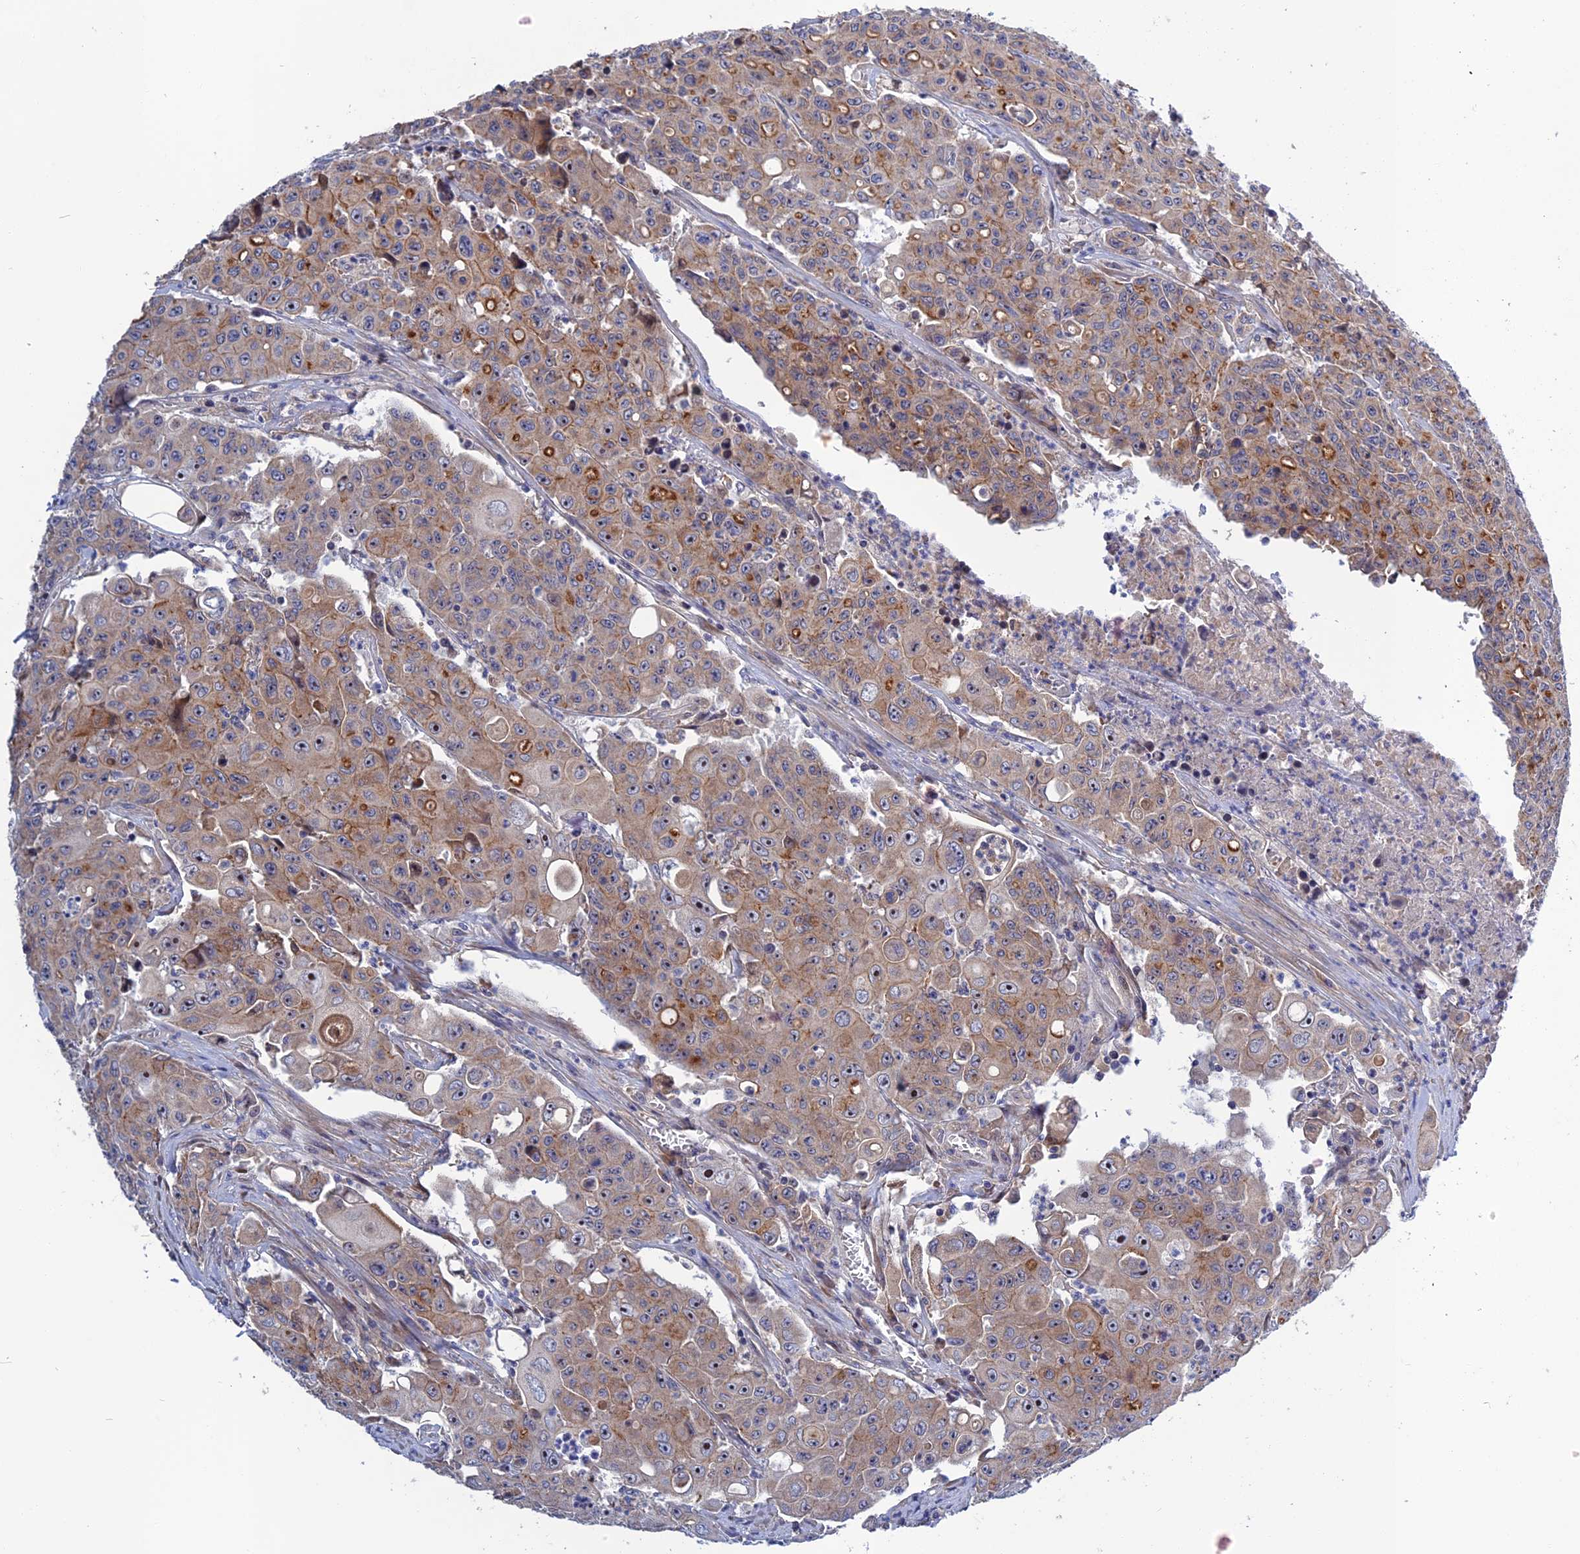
{"staining": {"intensity": "moderate", "quantity": "<25%", "location": "cytoplasmic/membranous"}, "tissue": "colorectal cancer", "cell_type": "Tumor cells", "image_type": "cancer", "snomed": [{"axis": "morphology", "description": "Adenocarcinoma, NOS"}, {"axis": "topography", "description": "Colon"}], "caption": "This micrograph reveals immunohistochemistry staining of adenocarcinoma (colorectal), with low moderate cytoplasmic/membranous expression in approximately <25% of tumor cells.", "gene": "CRACD", "patient": {"sex": "male", "age": 51}}